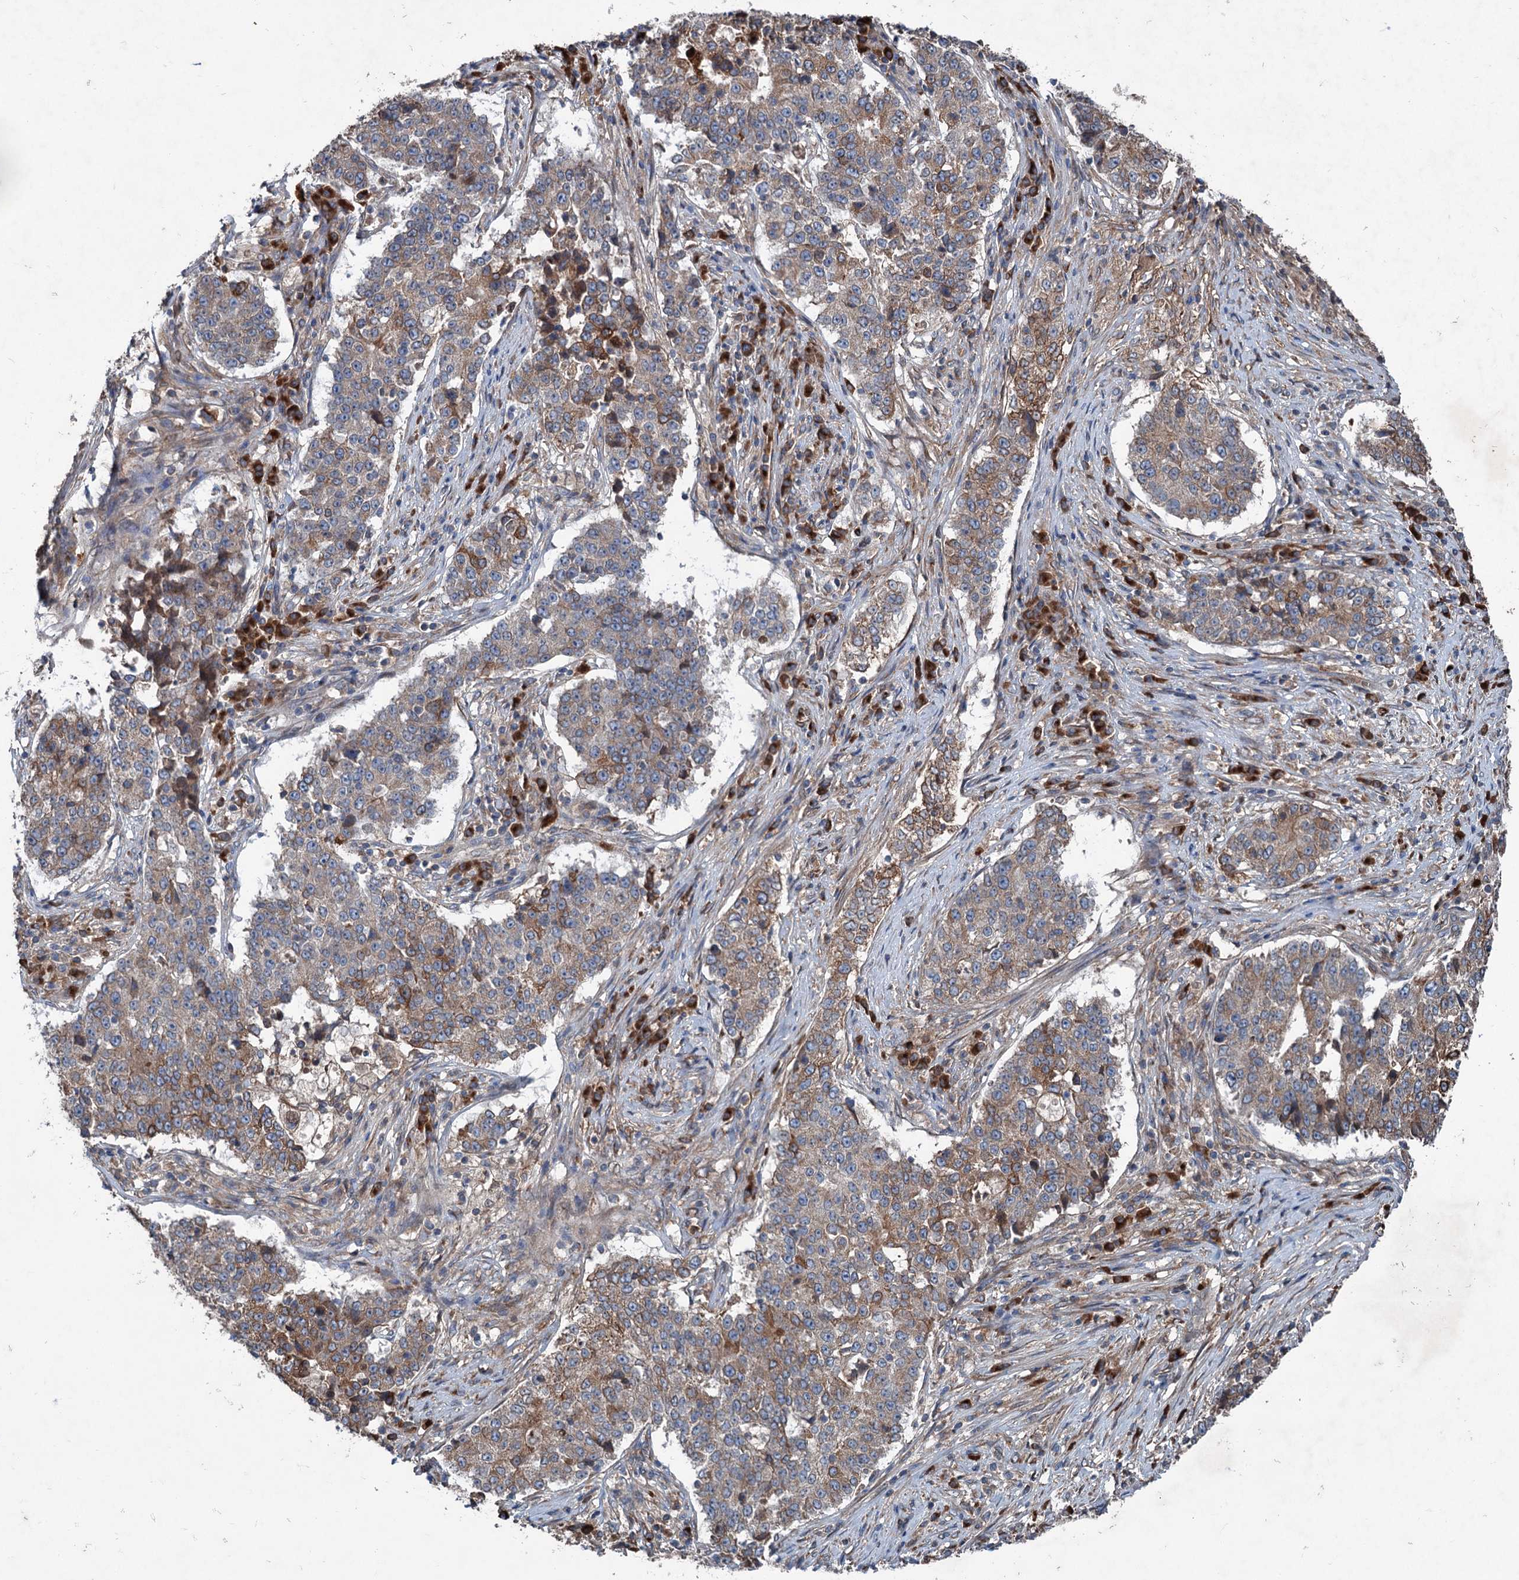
{"staining": {"intensity": "moderate", "quantity": "25%-75%", "location": "cytoplasmic/membranous"}, "tissue": "stomach cancer", "cell_type": "Tumor cells", "image_type": "cancer", "snomed": [{"axis": "morphology", "description": "Adenocarcinoma, NOS"}, {"axis": "topography", "description": "Stomach"}], "caption": "Tumor cells demonstrate medium levels of moderate cytoplasmic/membranous expression in about 25%-75% of cells in adenocarcinoma (stomach).", "gene": "CALCOCO1", "patient": {"sex": "male", "age": 59}}